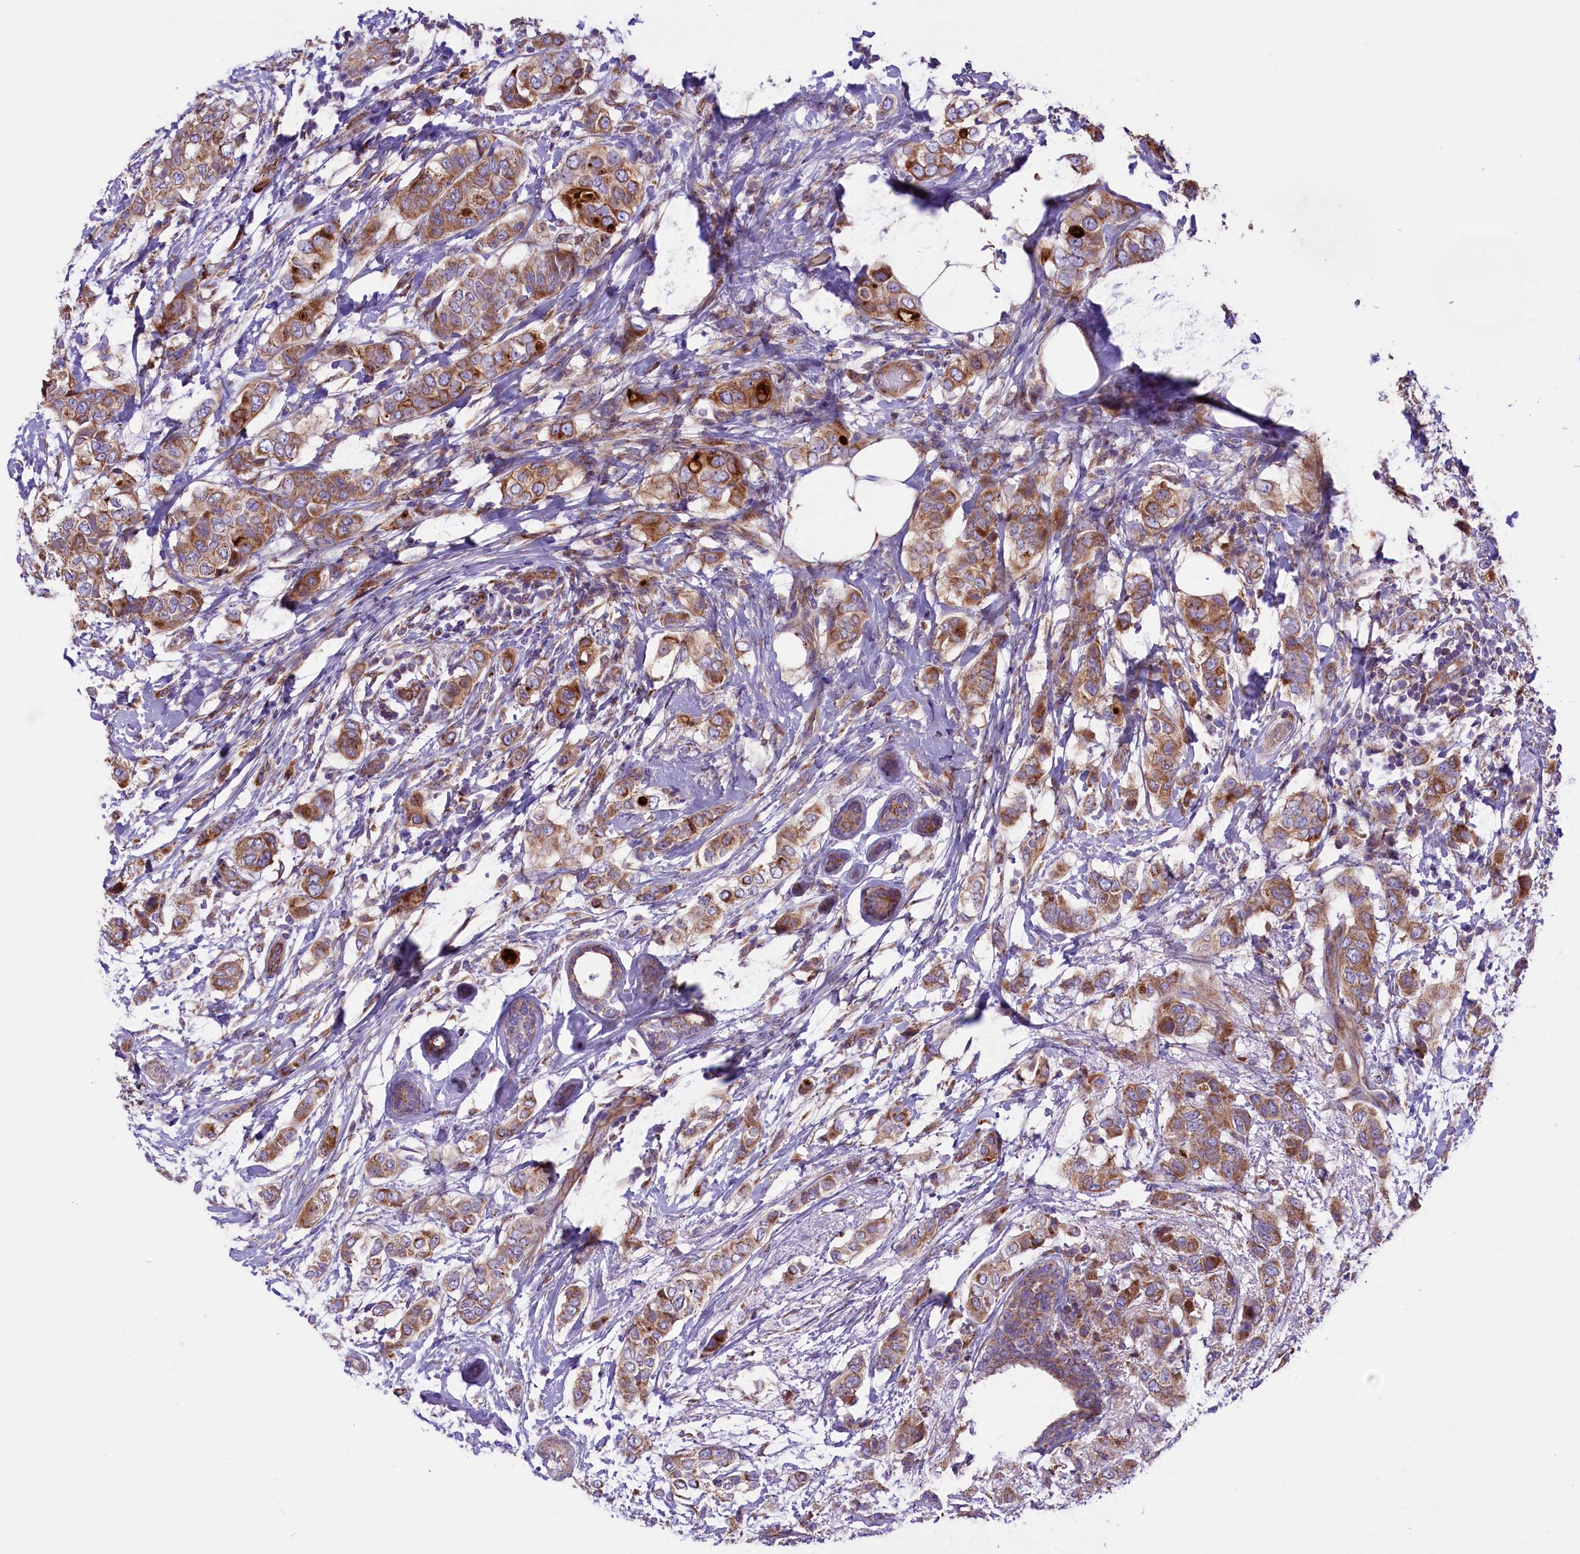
{"staining": {"intensity": "moderate", "quantity": ">75%", "location": "cytoplasmic/membranous"}, "tissue": "breast cancer", "cell_type": "Tumor cells", "image_type": "cancer", "snomed": [{"axis": "morphology", "description": "Lobular carcinoma"}, {"axis": "topography", "description": "Breast"}], "caption": "Immunohistochemical staining of human breast cancer (lobular carcinoma) exhibits moderate cytoplasmic/membranous protein expression in about >75% of tumor cells.", "gene": "PTPRU", "patient": {"sex": "female", "age": 51}}